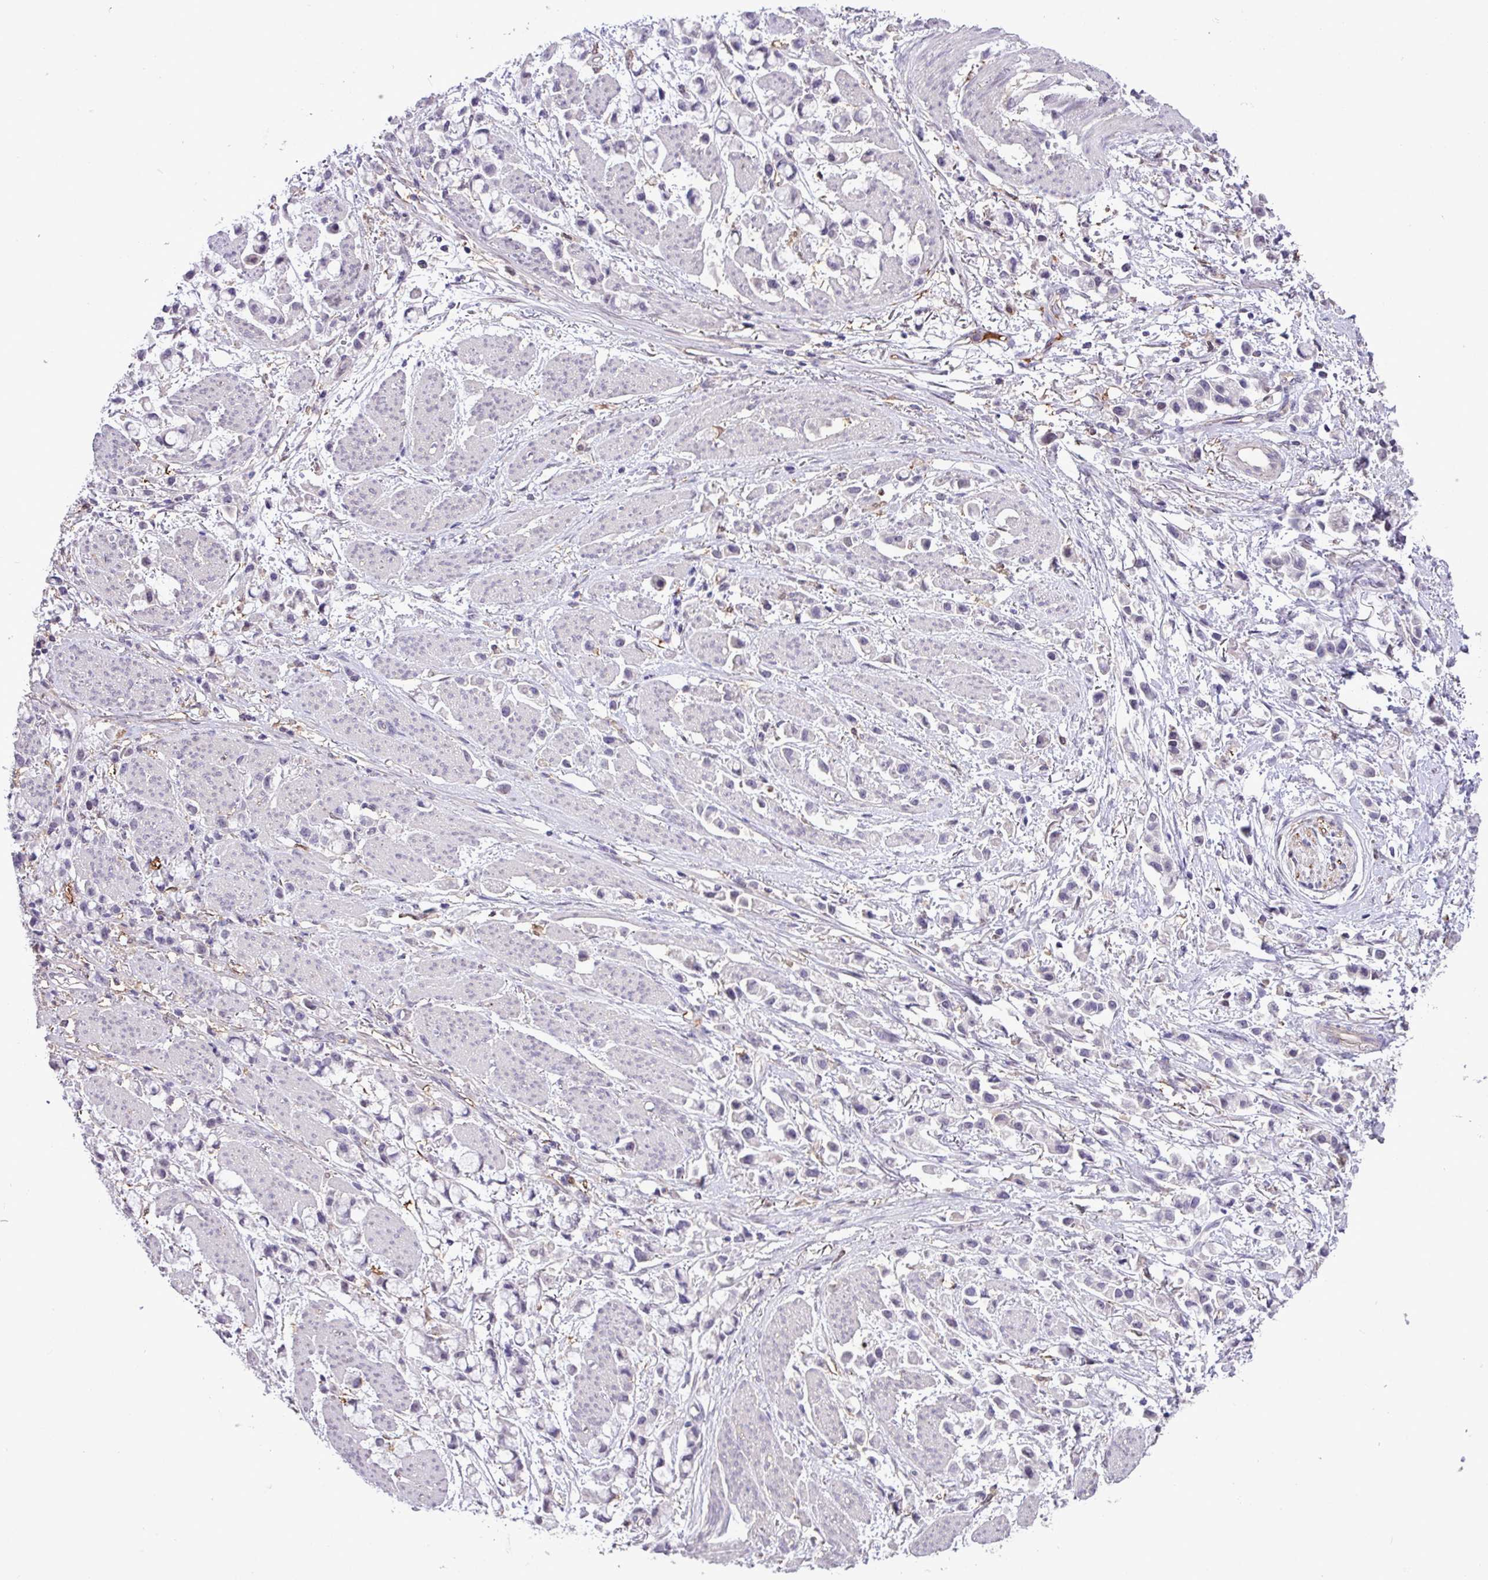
{"staining": {"intensity": "negative", "quantity": "none", "location": "none"}, "tissue": "stomach cancer", "cell_type": "Tumor cells", "image_type": "cancer", "snomed": [{"axis": "morphology", "description": "Adenocarcinoma, NOS"}, {"axis": "topography", "description": "Stomach"}], "caption": "Tumor cells are negative for brown protein staining in adenocarcinoma (stomach). Brightfield microscopy of immunohistochemistry stained with DAB (3,3'-diaminobenzidine) (brown) and hematoxylin (blue), captured at high magnification.", "gene": "RPP25L", "patient": {"sex": "female", "age": 81}}